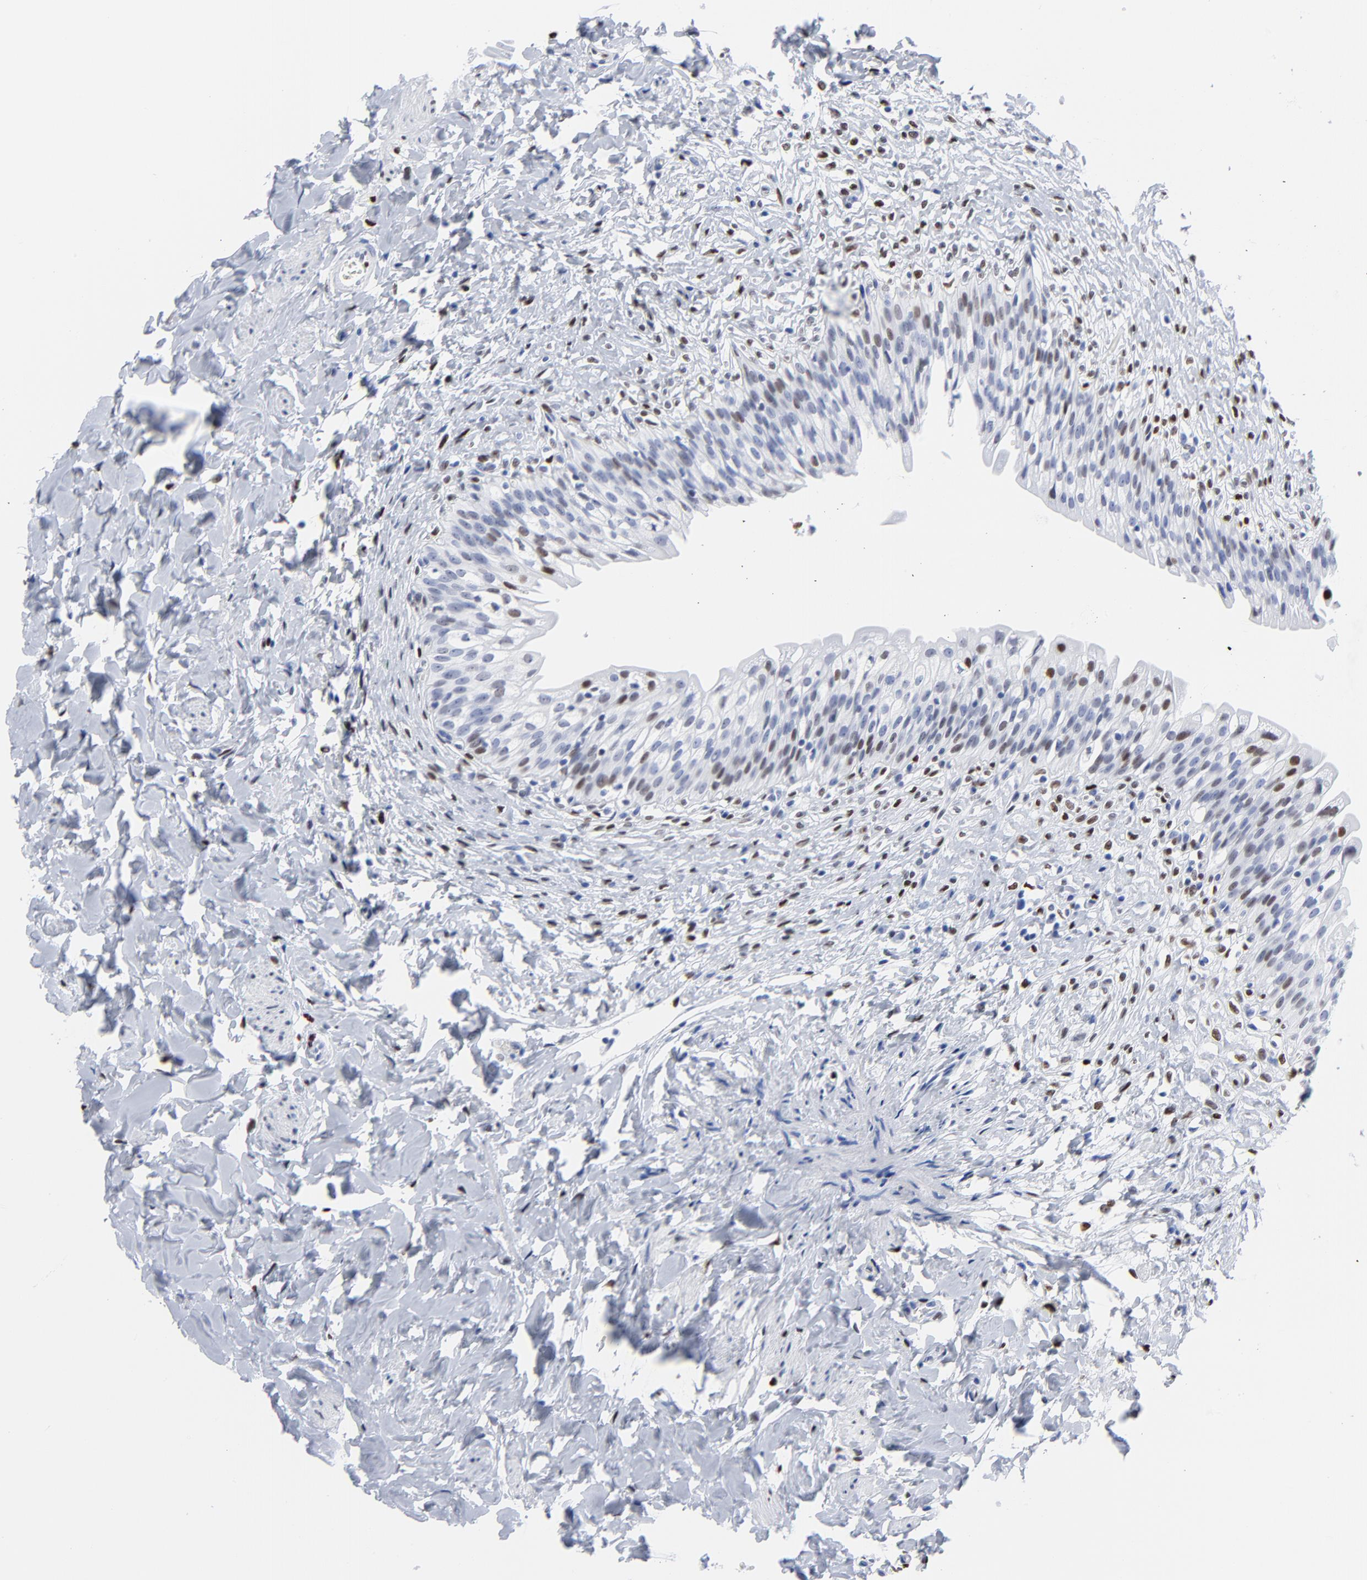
{"staining": {"intensity": "strong", "quantity": ">75%", "location": "nuclear"}, "tissue": "urinary bladder", "cell_type": "Urothelial cells", "image_type": "normal", "snomed": [{"axis": "morphology", "description": "Normal tissue, NOS"}, {"axis": "morphology", "description": "Inflammation, NOS"}, {"axis": "topography", "description": "Urinary bladder"}], "caption": "An IHC photomicrograph of benign tissue is shown. Protein staining in brown labels strong nuclear positivity in urinary bladder within urothelial cells.", "gene": "JUN", "patient": {"sex": "female", "age": 80}}